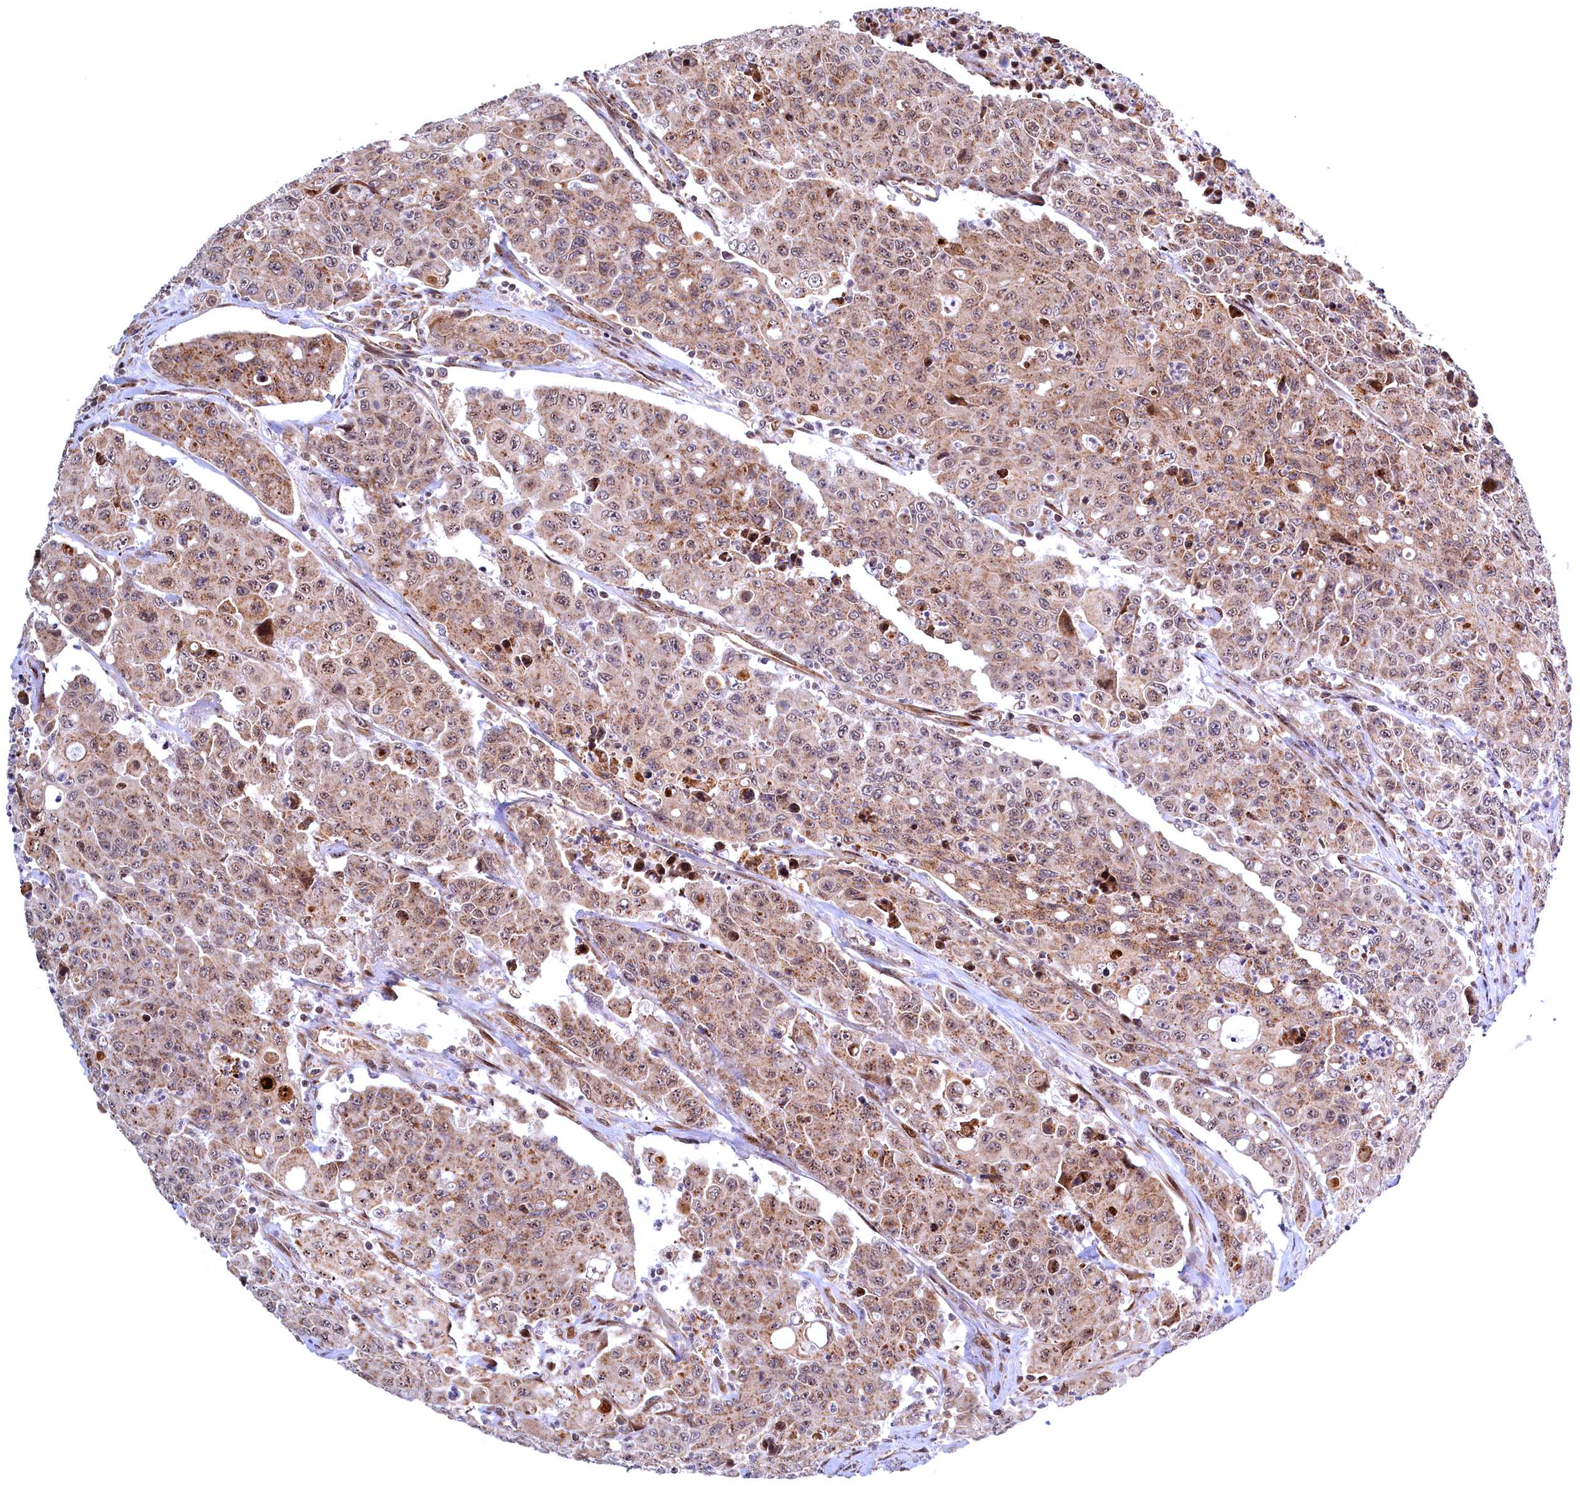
{"staining": {"intensity": "moderate", "quantity": ">75%", "location": "cytoplasmic/membranous,nuclear"}, "tissue": "colorectal cancer", "cell_type": "Tumor cells", "image_type": "cancer", "snomed": [{"axis": "morphology", "description": "Adenocarcinoma, NOS"}, {"axis": "topography", "description": "Colon"}], "caption": "IHC staining of colorectal cancer (adenocarcinoma), which demonstrates medium levels of moderate cytoplasmic/membranous and nuclear positivity in approximately >75% of tumor cells indicating moderate cytoplasmic/membranous and nuclear protein expression. The staining was performed using DAB (brown) for protein detection and nuclei were counterstained in hematoxylin (blue).", "gene": "PLA2G10", "patient": {"sex": "male", "age": 51}}